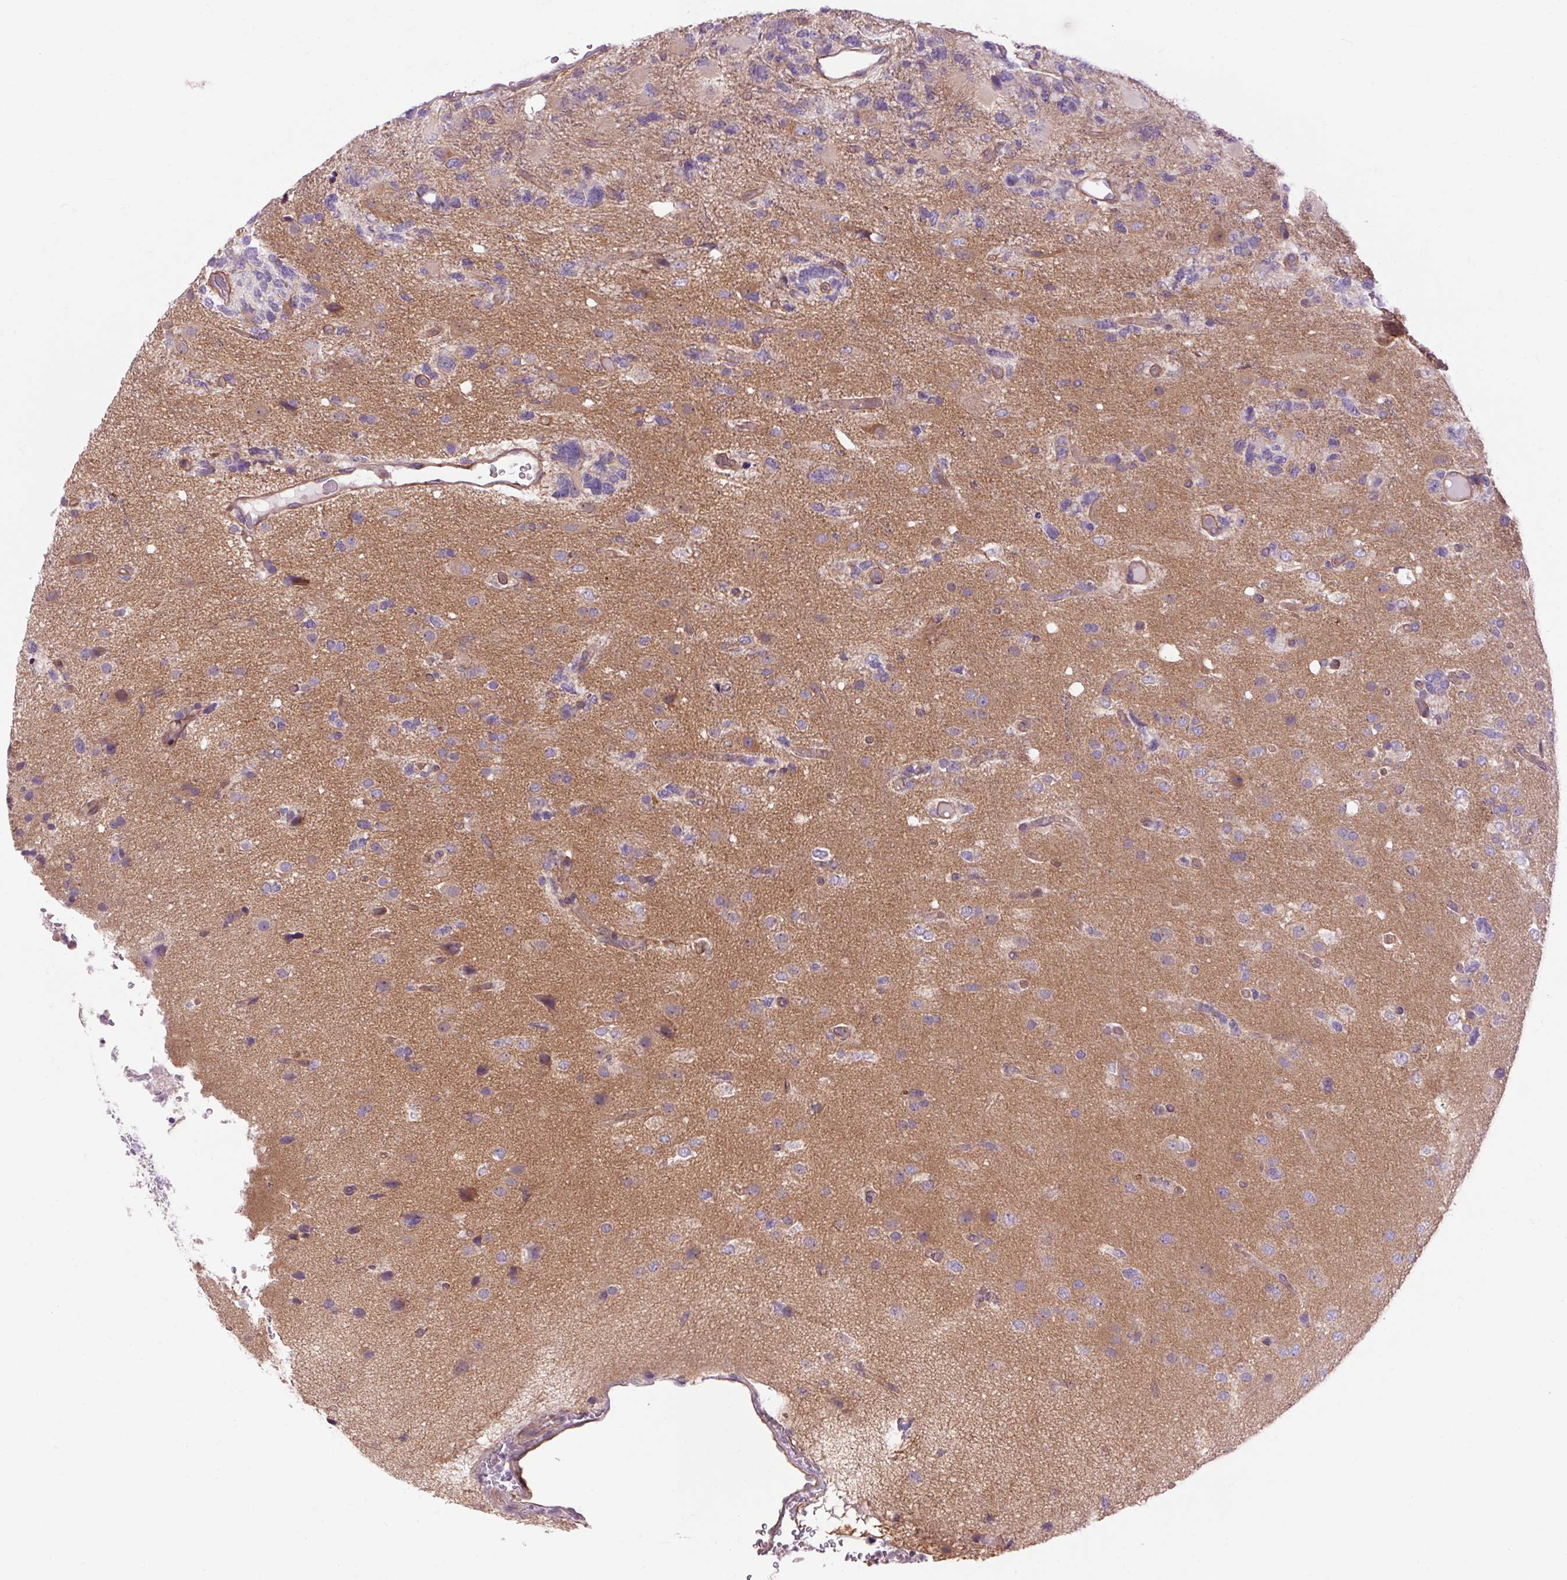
{"staining": {"intensity": "negative", "quantity": "none", "location": "none"}, "tissue": "glioma", "cell_type": "Tumor cells", "image_type": "cancer", "snomed": [{"axis": "morphology", "description": "Glioma, malignant, High grade"}, {"axis": "topography", "description": "Brain"}], "caption": "Immunohistochemical staining of human malignant high-grade glioma exhibits no significant positivity in tumor cells.", "gene": "TM6SF1", "patient": {"sex": "female", "age": 71}}